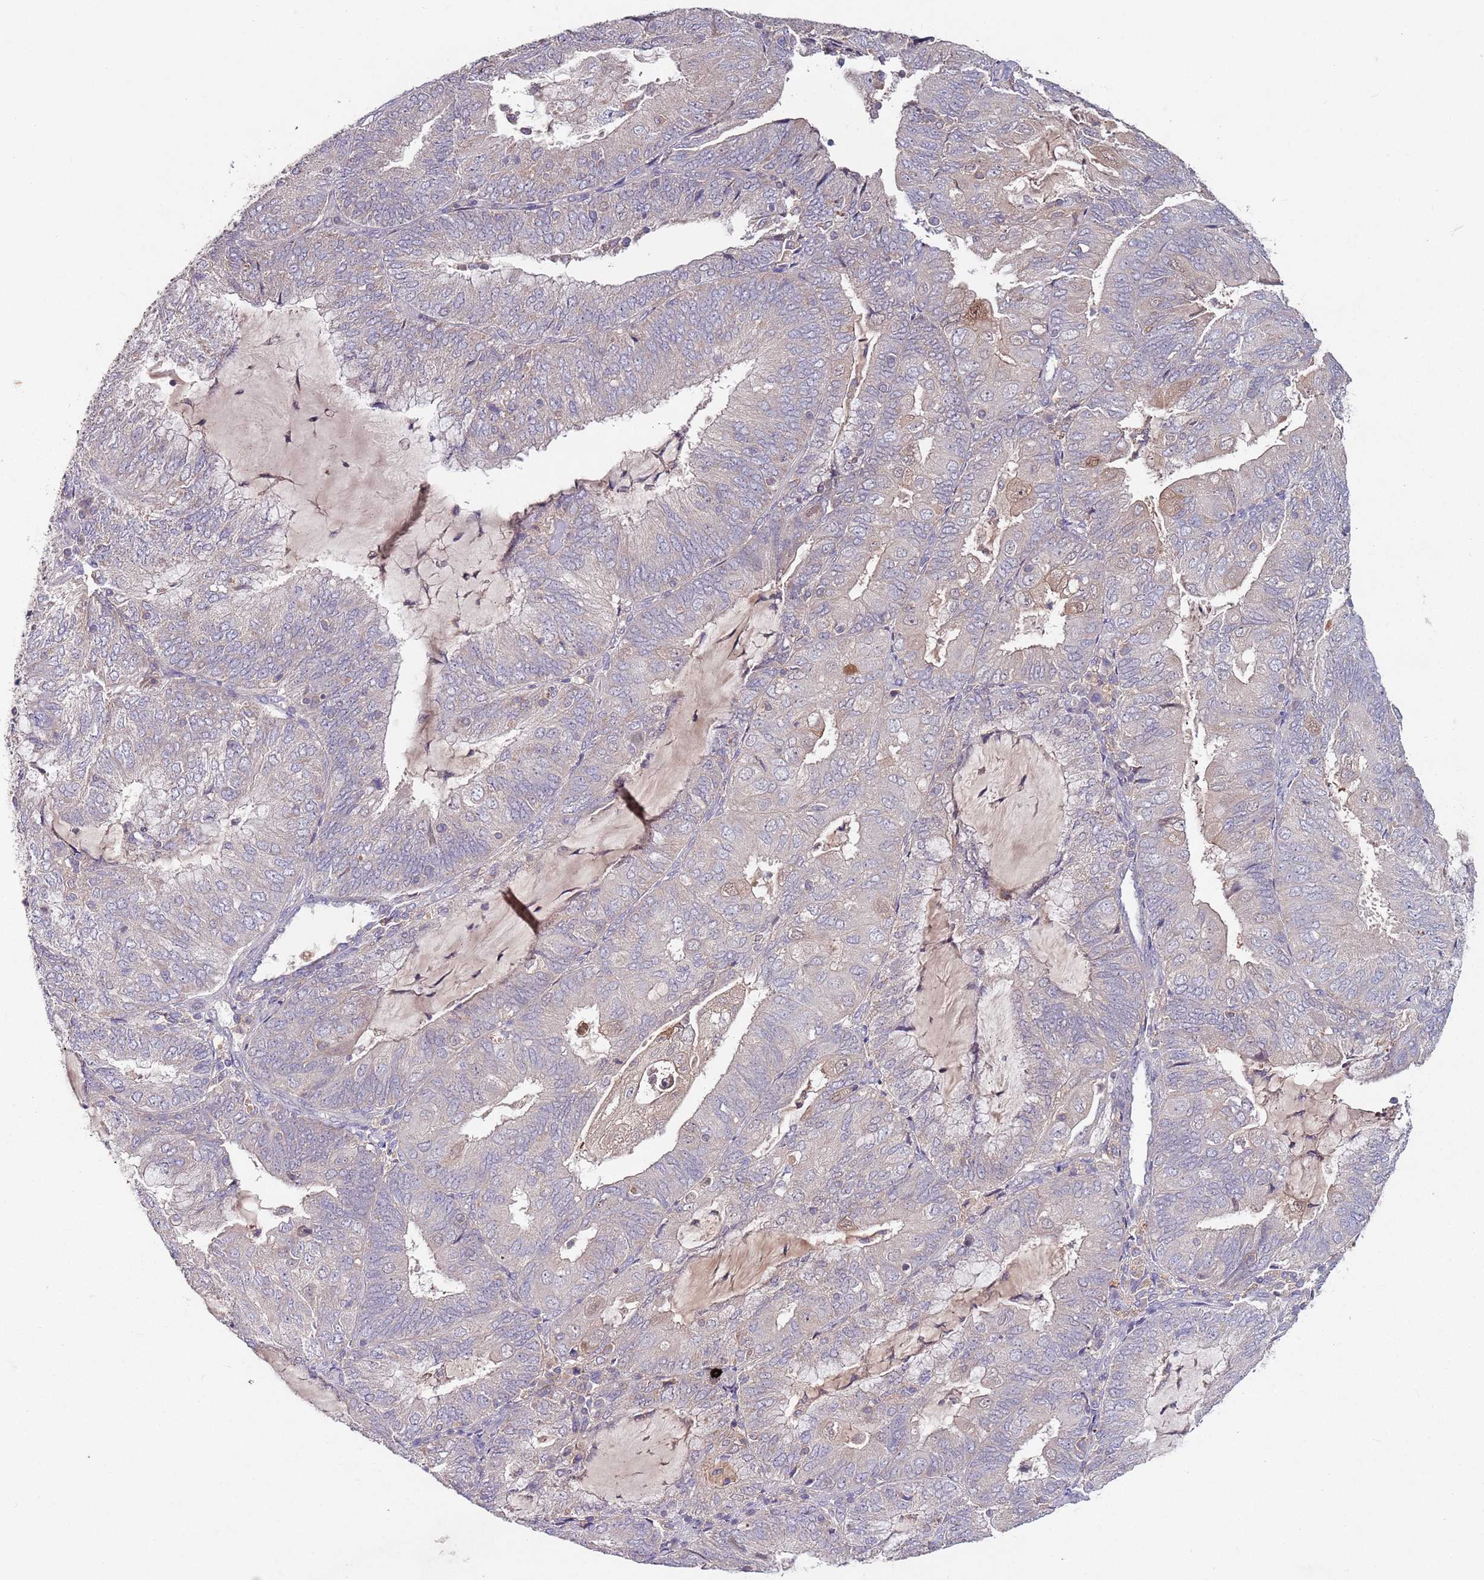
{"staining": {"intensity": "moderate", "quantity": "<25%", "location": "cytoplasmic/membranous,nuclear"}, "tissue": "endometrial cancer", "cell_type": "Tumor cells", "image_type": "cancer", "snomed": [{"axis": "morphology", "description": "Adenocarcinoma, NOS"}, {"axis": "topography", "description": "Endometrium"}], "caption": "Endometrial cancer (adenocarcinoma) was stained to show a protein in brown. There is low levels of moderate cytoplasmic/membranous and nuclear staining in approximately <25% of tumor cells. The staining was performed using DAB (3,3'-diaminobenzidine), with brown indicating positive protein expression. Nuclei are stained blue with hematoxylin.", "gene": "NRDE2", "patient": {"sex": "female", "age": 81}}